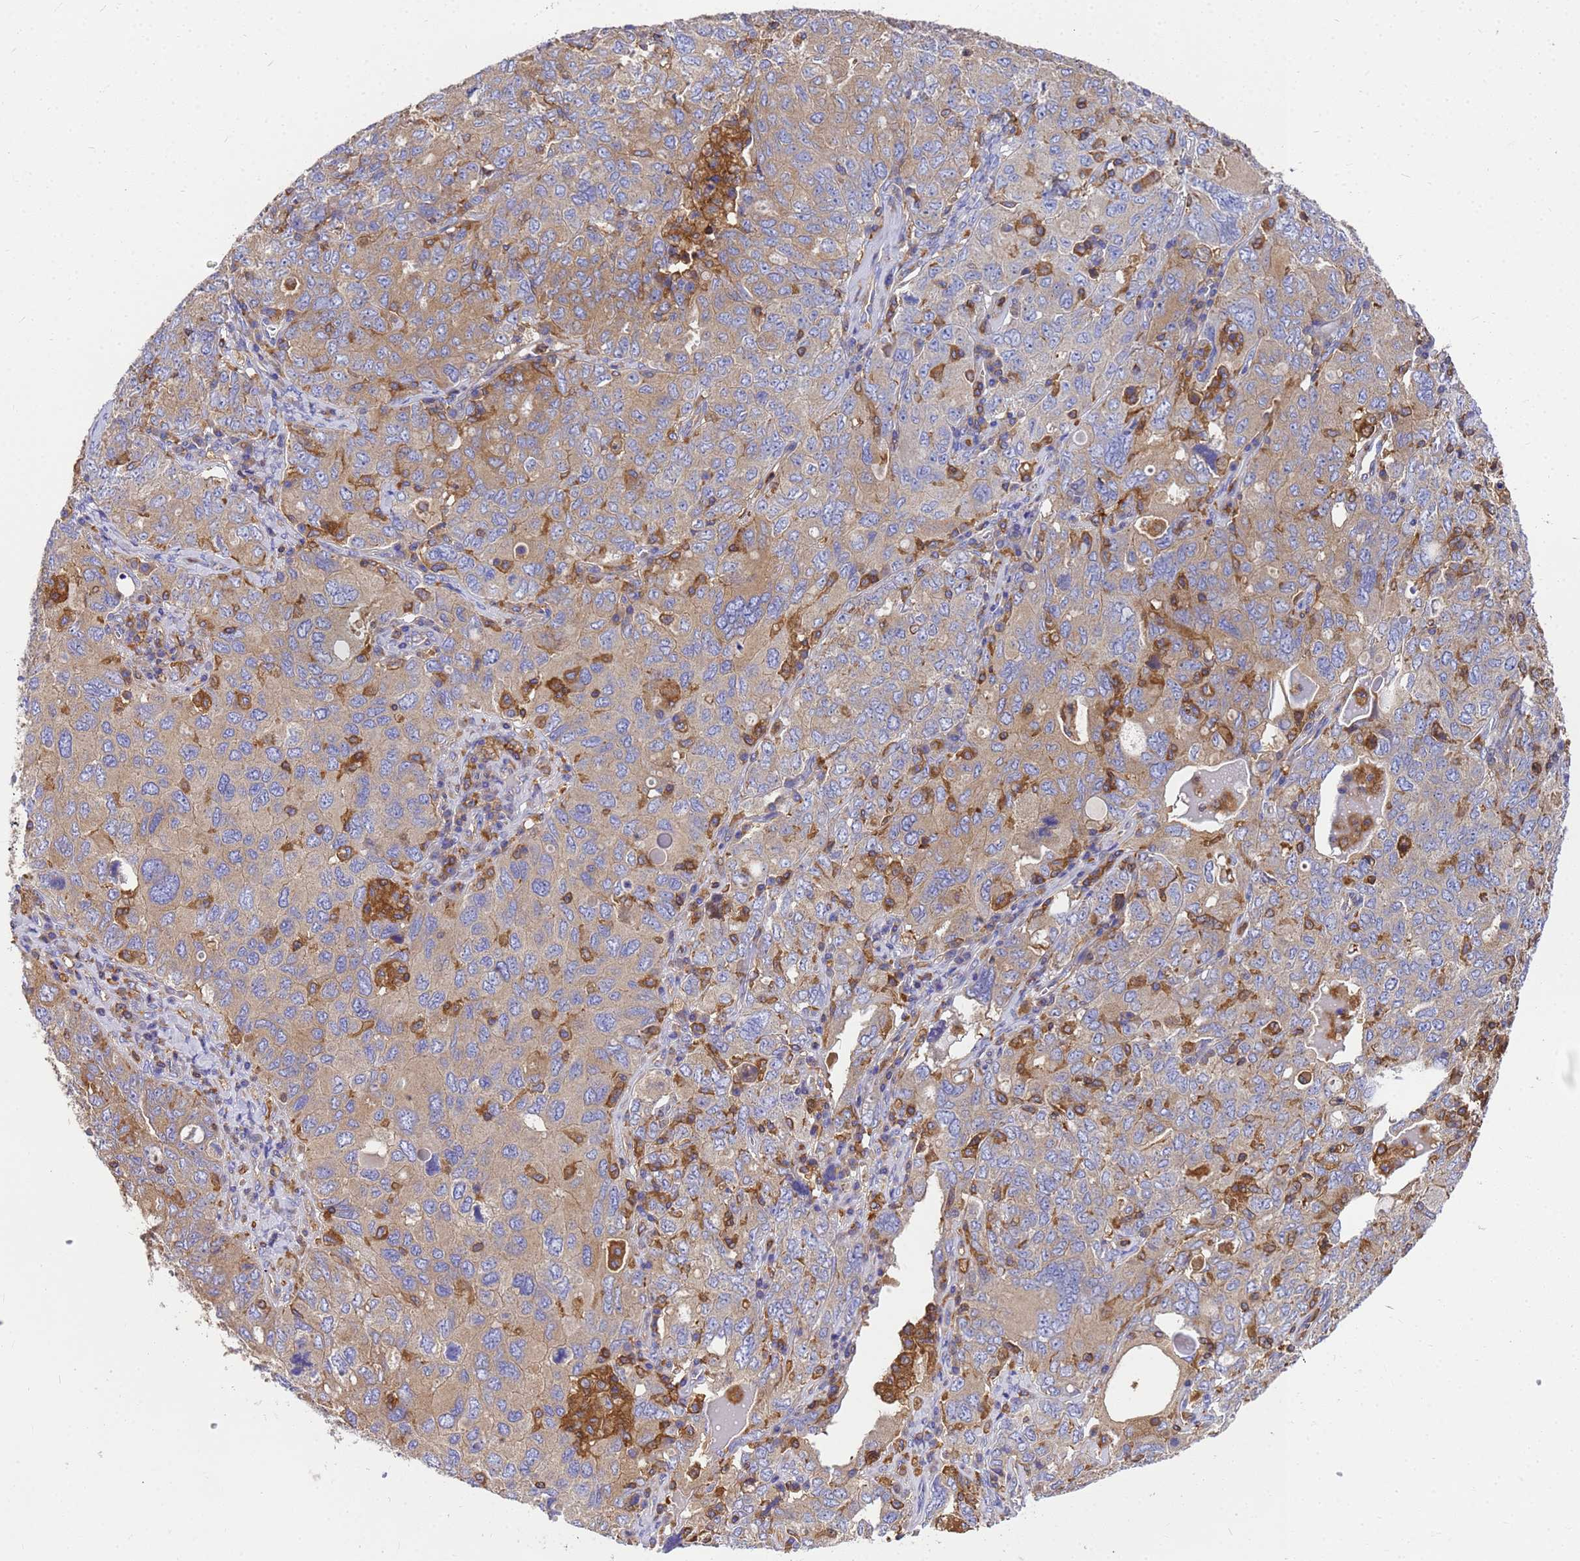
{"staining": {"intensity": "weak", "quantity": ">75%", "location": "cytoplasmic/membranous"}, "tissue": "ovarian cancer", "cell_type": "Tumor cells", "image_type": "cancer", "snomed": [{"axis": "morphology", "description": "Carcinoma, endometroid"}, {"axis": "topography", "description": "Ovary"}], "caption": "Brown immunohistochemical staining in human ovarian endometroid carcinoma displays weak cytoplasmic/membranous positivity in approximately >75% of tumor cells. (DAB (3,3'-diaminobenzidine) = brown stain, brightfield microscopy at high magnification).", "gene": "ZNF235", "patient": {"sex": "female", "age": 62}}